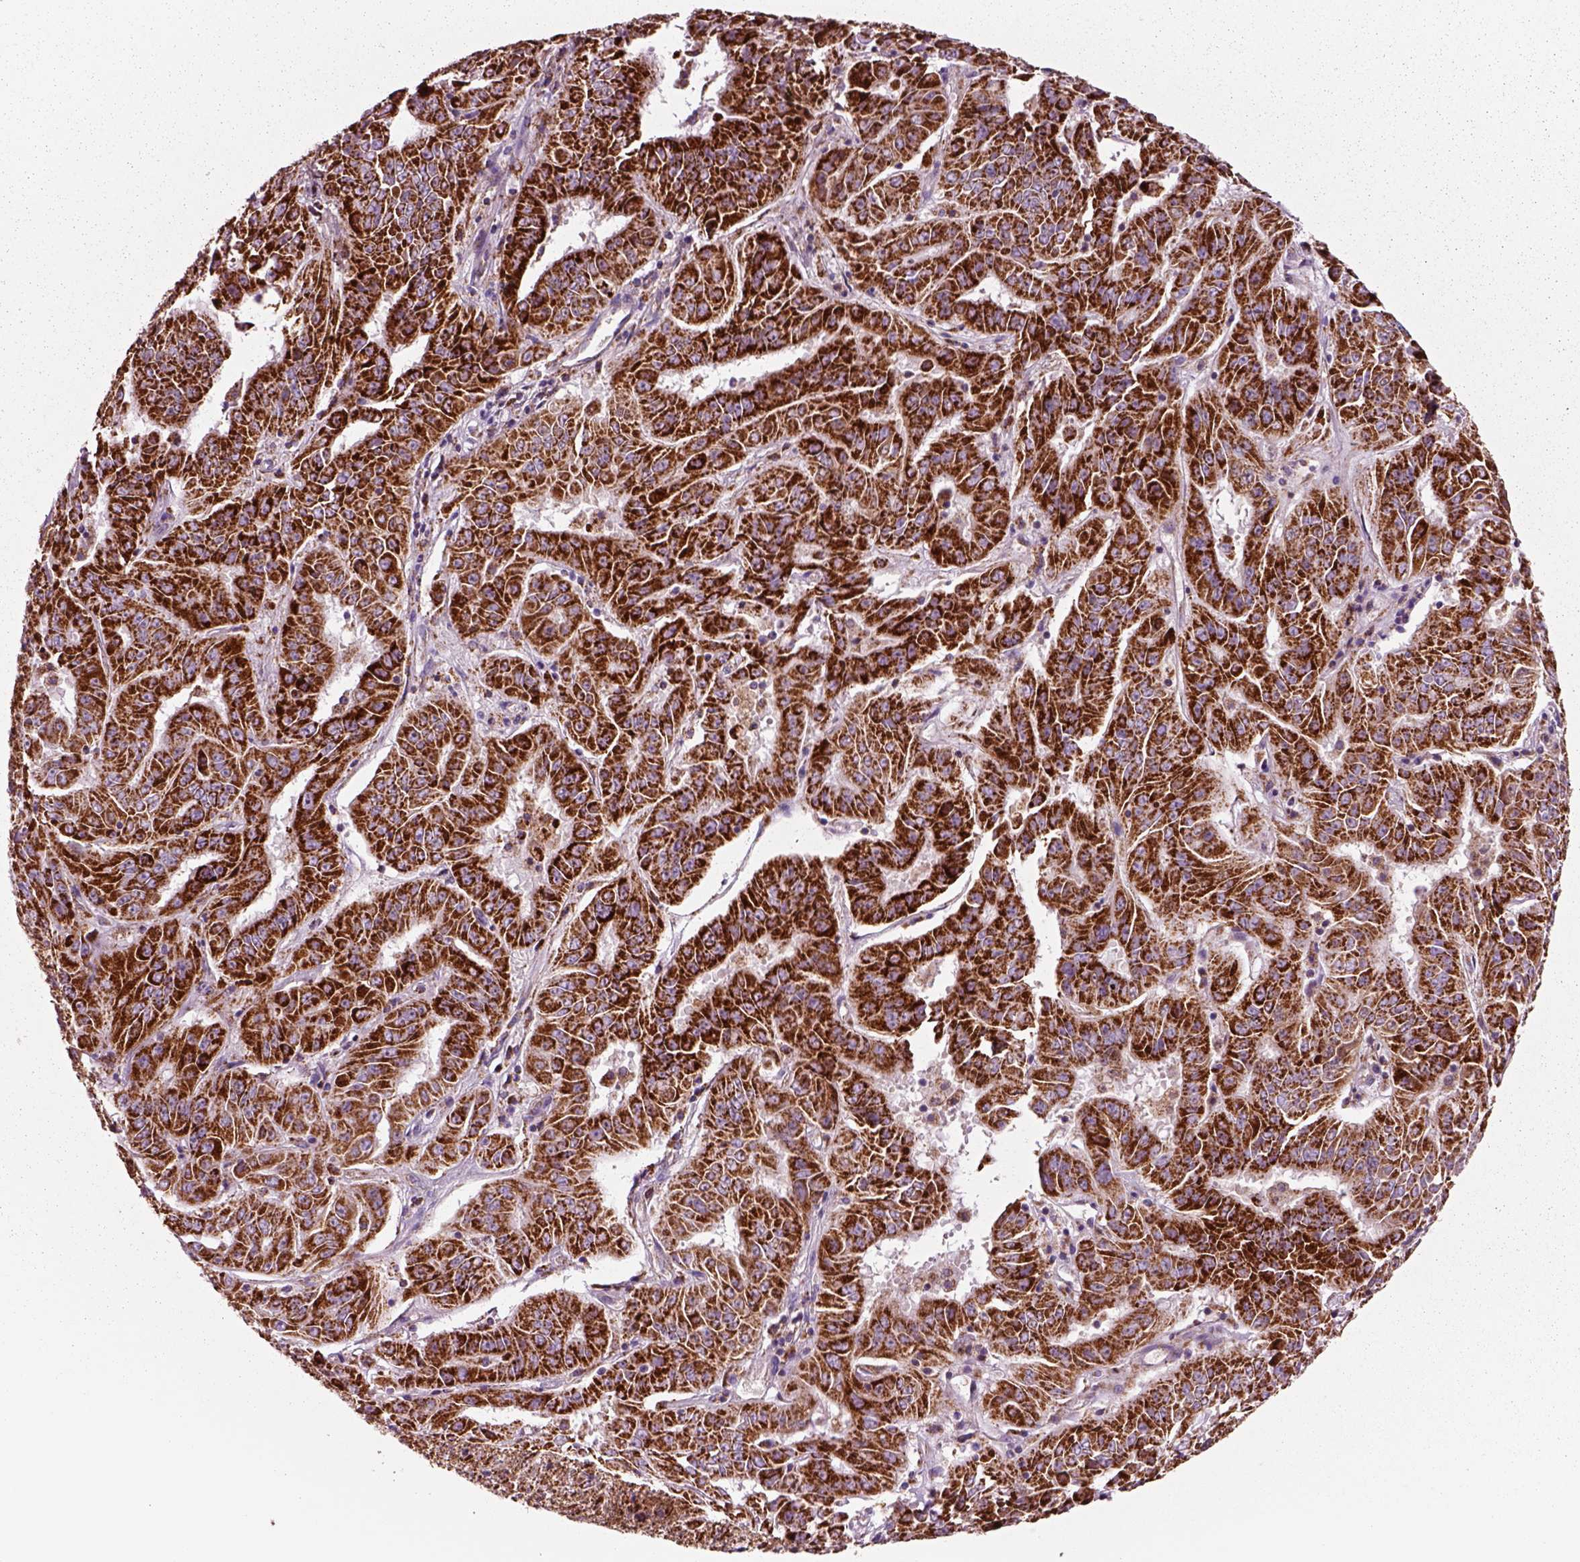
{"staining": {"intensity": "strong", "quantity": ">75%", "location": "cytoplasmic/membranous"}, "tissue": "pancreatic cancer", "cell_type": "Tumor cells", "image_type": "cancer", "snomed": [{"axis": "morphology", "description": "Adenocarcinoma, NOS"}, {"axis": "topography", "description": "Pancreas"}], "caption": "Immunohistochemistry photomicrograph of neoplastic tissue: human pancreatic cancer (adenocarcinoma) stained using immunohistochemistry displays high levels of strong protein expression localized specifically in the cytoplasmic/membranous of tumor cells, appearing as a cytoplasmic/membranous brown color.", "gene": "SLC25A24", "patient": {"sex": "male", "age": 63}}